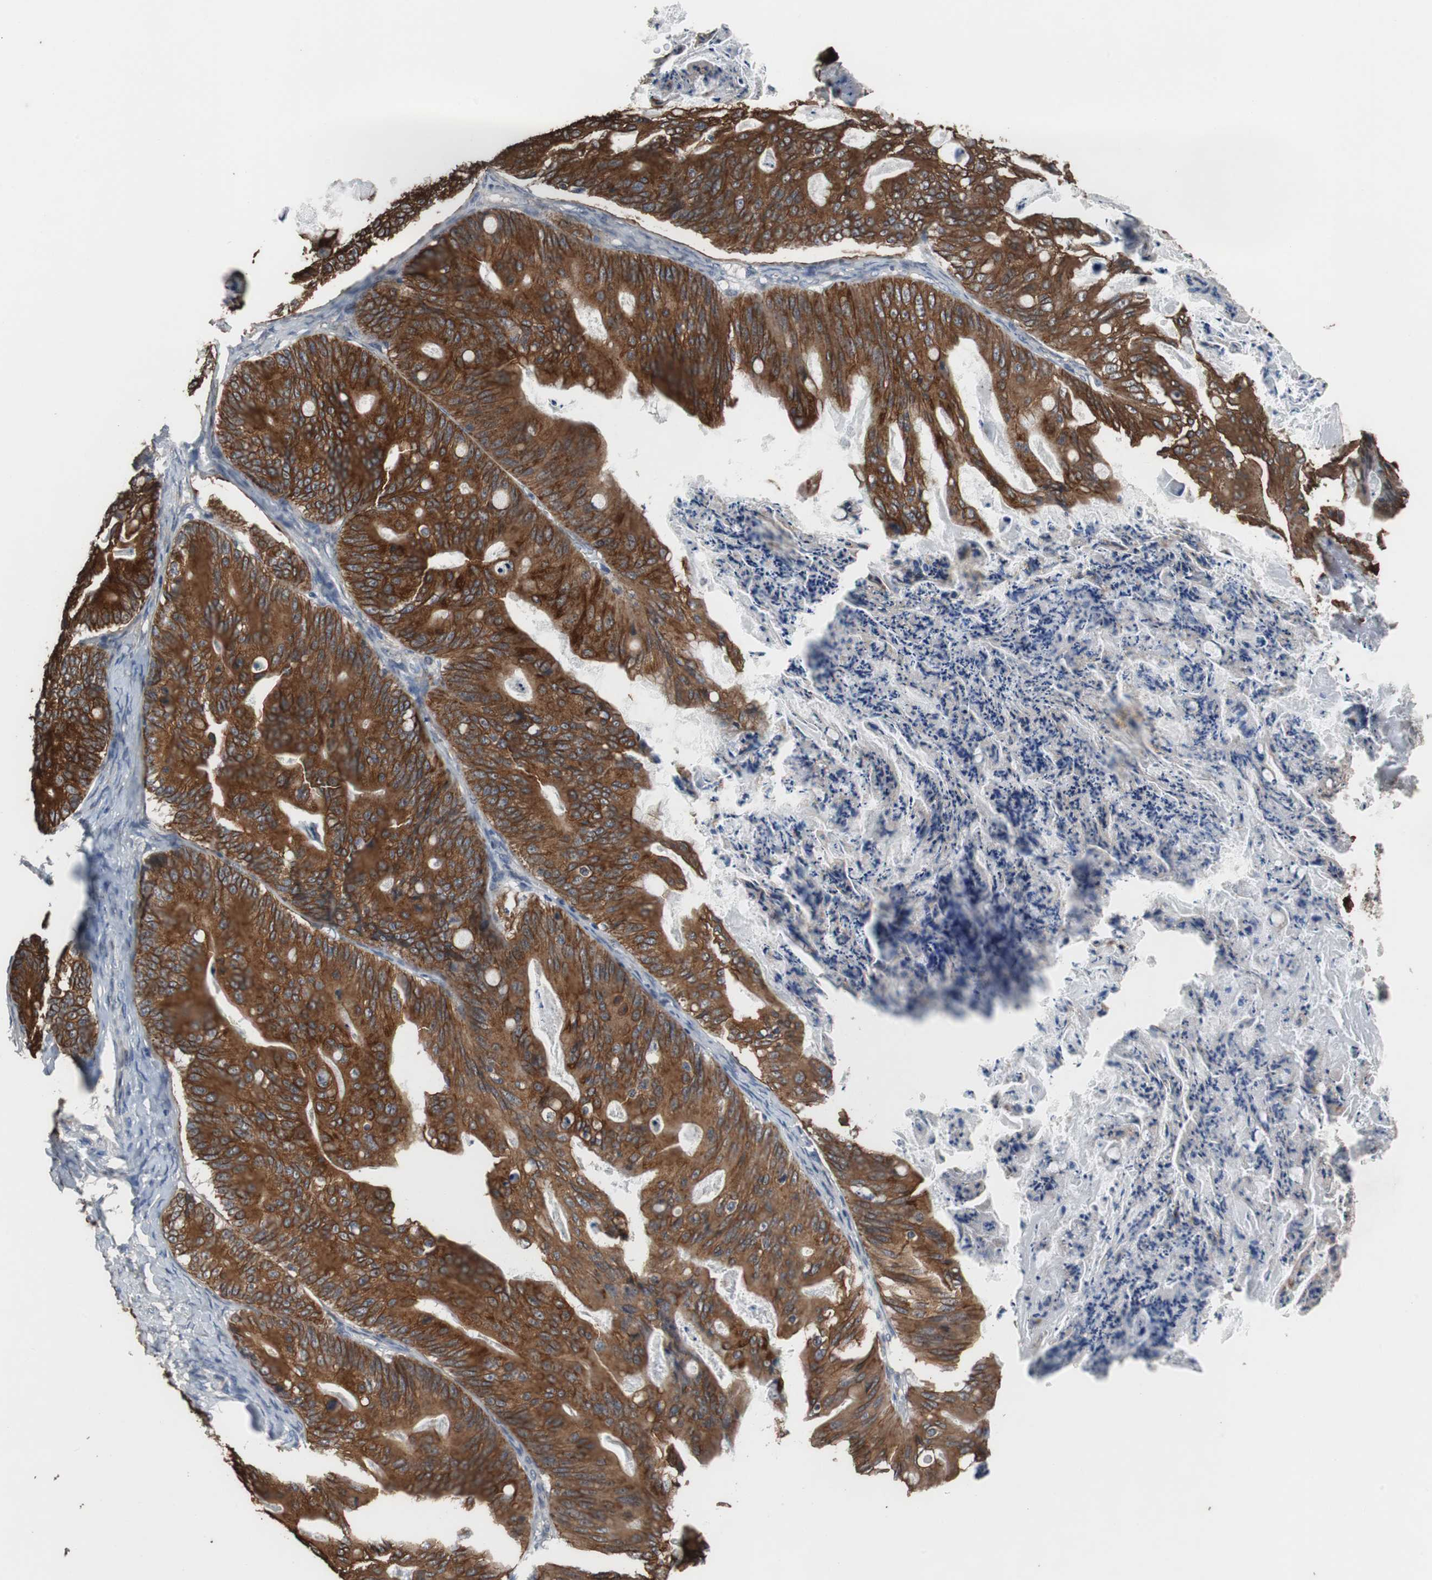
{"staining": {"intensity": "strong", "quantity": ">75%", "location": "cytoplasmic/membranous"}, "tissue": "ovarian cancer", "cell_type": "Tumor cells", "image_type": "cancer", "snomed": [{"axis": "morphology", "description": "Cystadenocarcinoma, mucinous, NOS"}, {"axis": "topography", "description": "Ovary"}], "caption": "This is a histology image of IHC staining of mucinous cystadenocarcinoma (ovarian), which shows strong positivity in the cytoplasmic/membranous of tumor cells.", "gene": "USP10", "patient": {"sex": "female", "age": 36}}